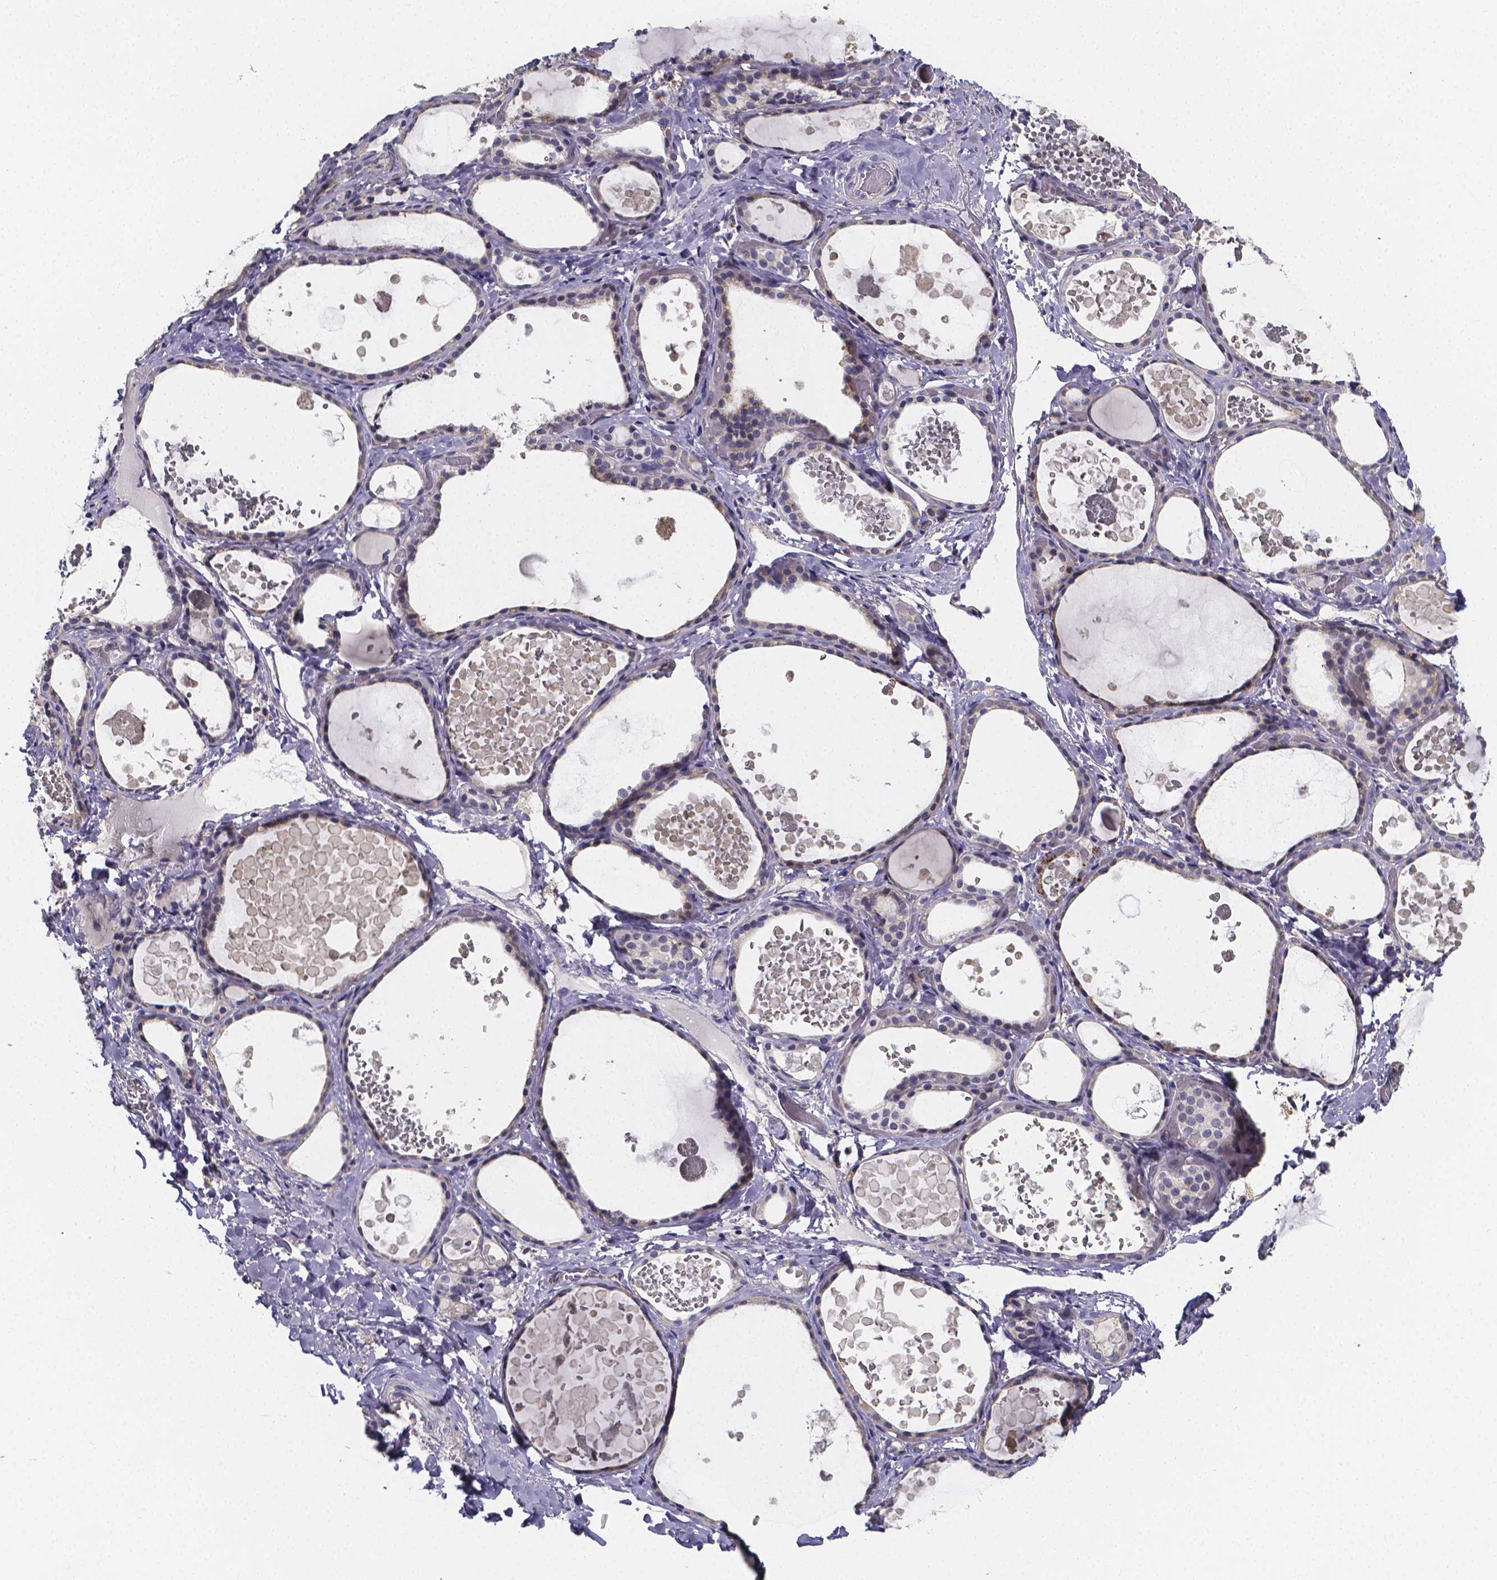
{"staining": {"intensity": "negative", "quantity": "none", "location": "none"}, "tissue": "thyroid gland", "cell_type": "Glandular cells", "image_type": "normal", "snomed": [{"axis": "morphology", "description": "Normal tissue, NOS"}, {"axis": "topography", "description": "Thyroid gland"}], "caption": "Thyroid gland stained for a protein using IHC shows no positivity glandular cells.", "gene": "PAH", "patient": {"sex": "female", "age": 56}}